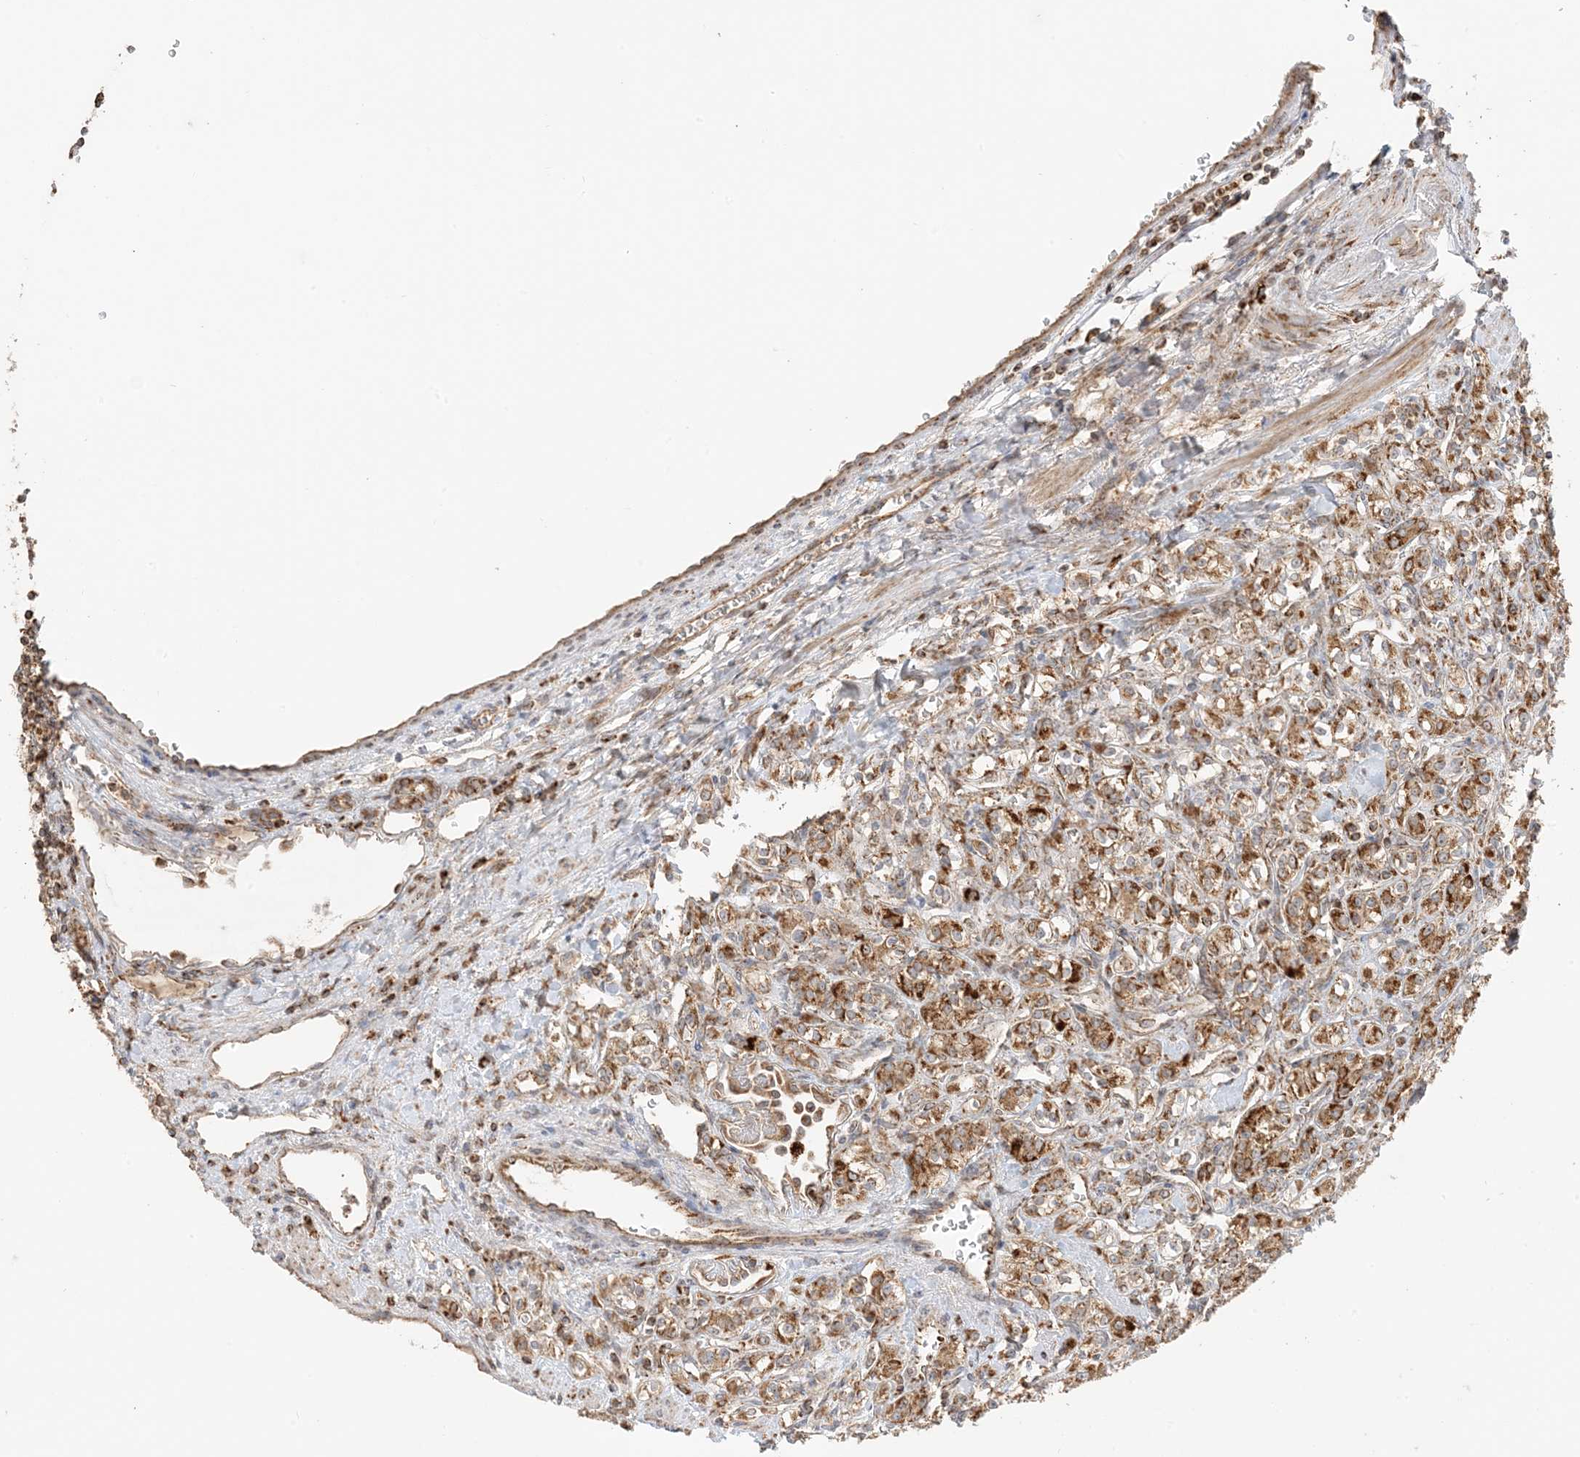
{"staining": {"intensity": "moderate", "quantity": ">75%", "location": "cytoplasmic/membranous"}, "tissue": "renal cancer", "cell_type": "Tumor cells", "image_type": "cancer", "snomed": [{"axis": "morphology", "description": "Adenocarcinoma, NOS"}, {"axis": "topography", "description": "Kidney"}], "caption": "This image reveals immunohistochemistry staining of human adenocarcinoma (renal), with medium moderate cytoplasmic/membranous staining in about >75% of tumor cells.", "gene": "N4BP3", "patient": {"sex": "male", "age": 77}}